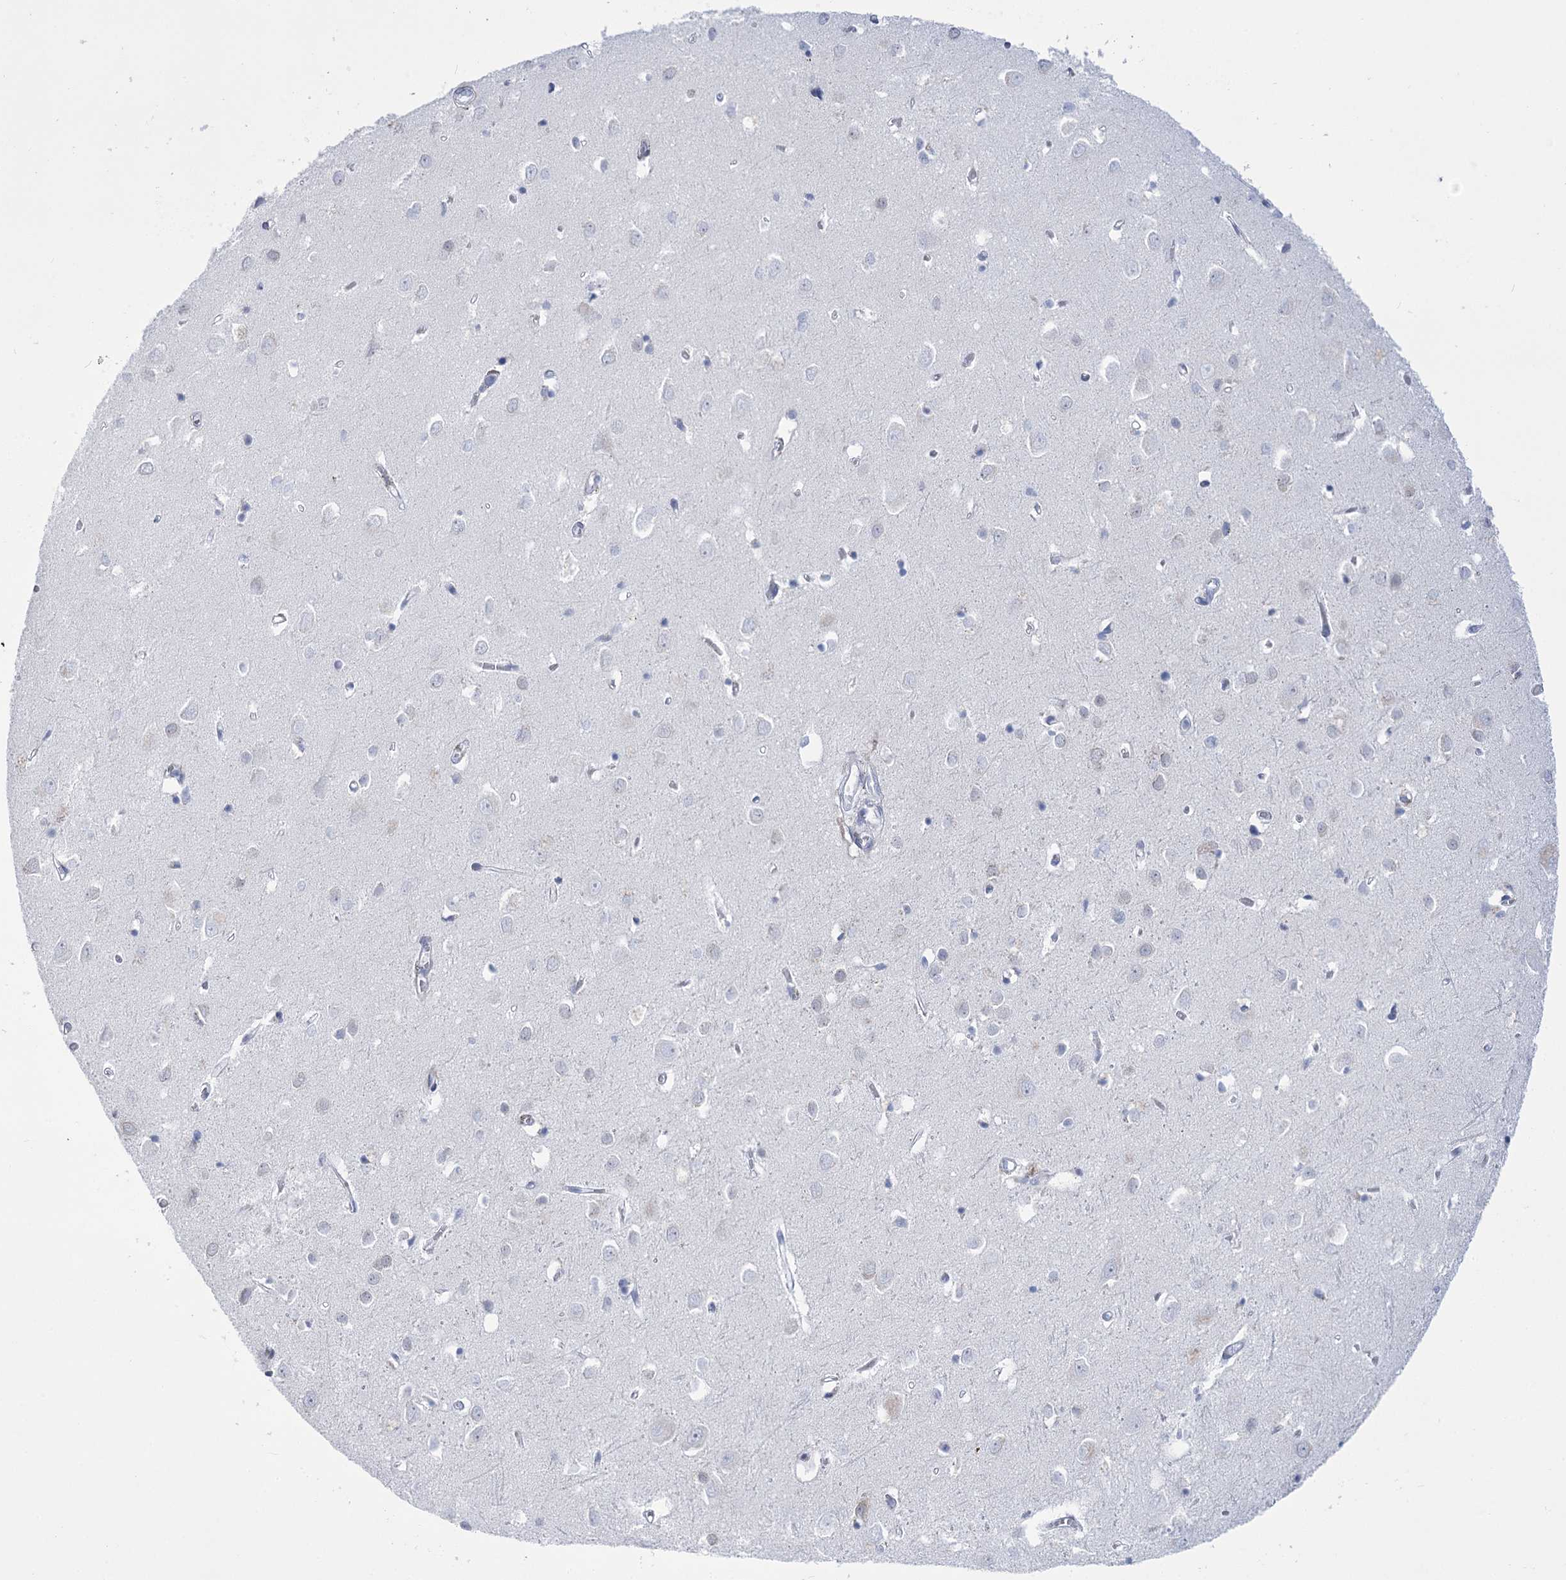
{"staining": {"intensity": "negative", "quantity": "none", "location": "none"}, "tissue": "cerebral cortex", "cell_type": "Endothelial cells", "image_type": "normal", "snomed": [{"axis": "morphology", "description": "Normal tissue, NOS"}, {"axis": "topography", "description": "Cerebral cortex"}], "caption": "The micrograph shows no staining of endothelial cells in unremarkable cerebral cortex.", "gene": "HORMAD1", "patient": {"sex": "female", "age": 64}}